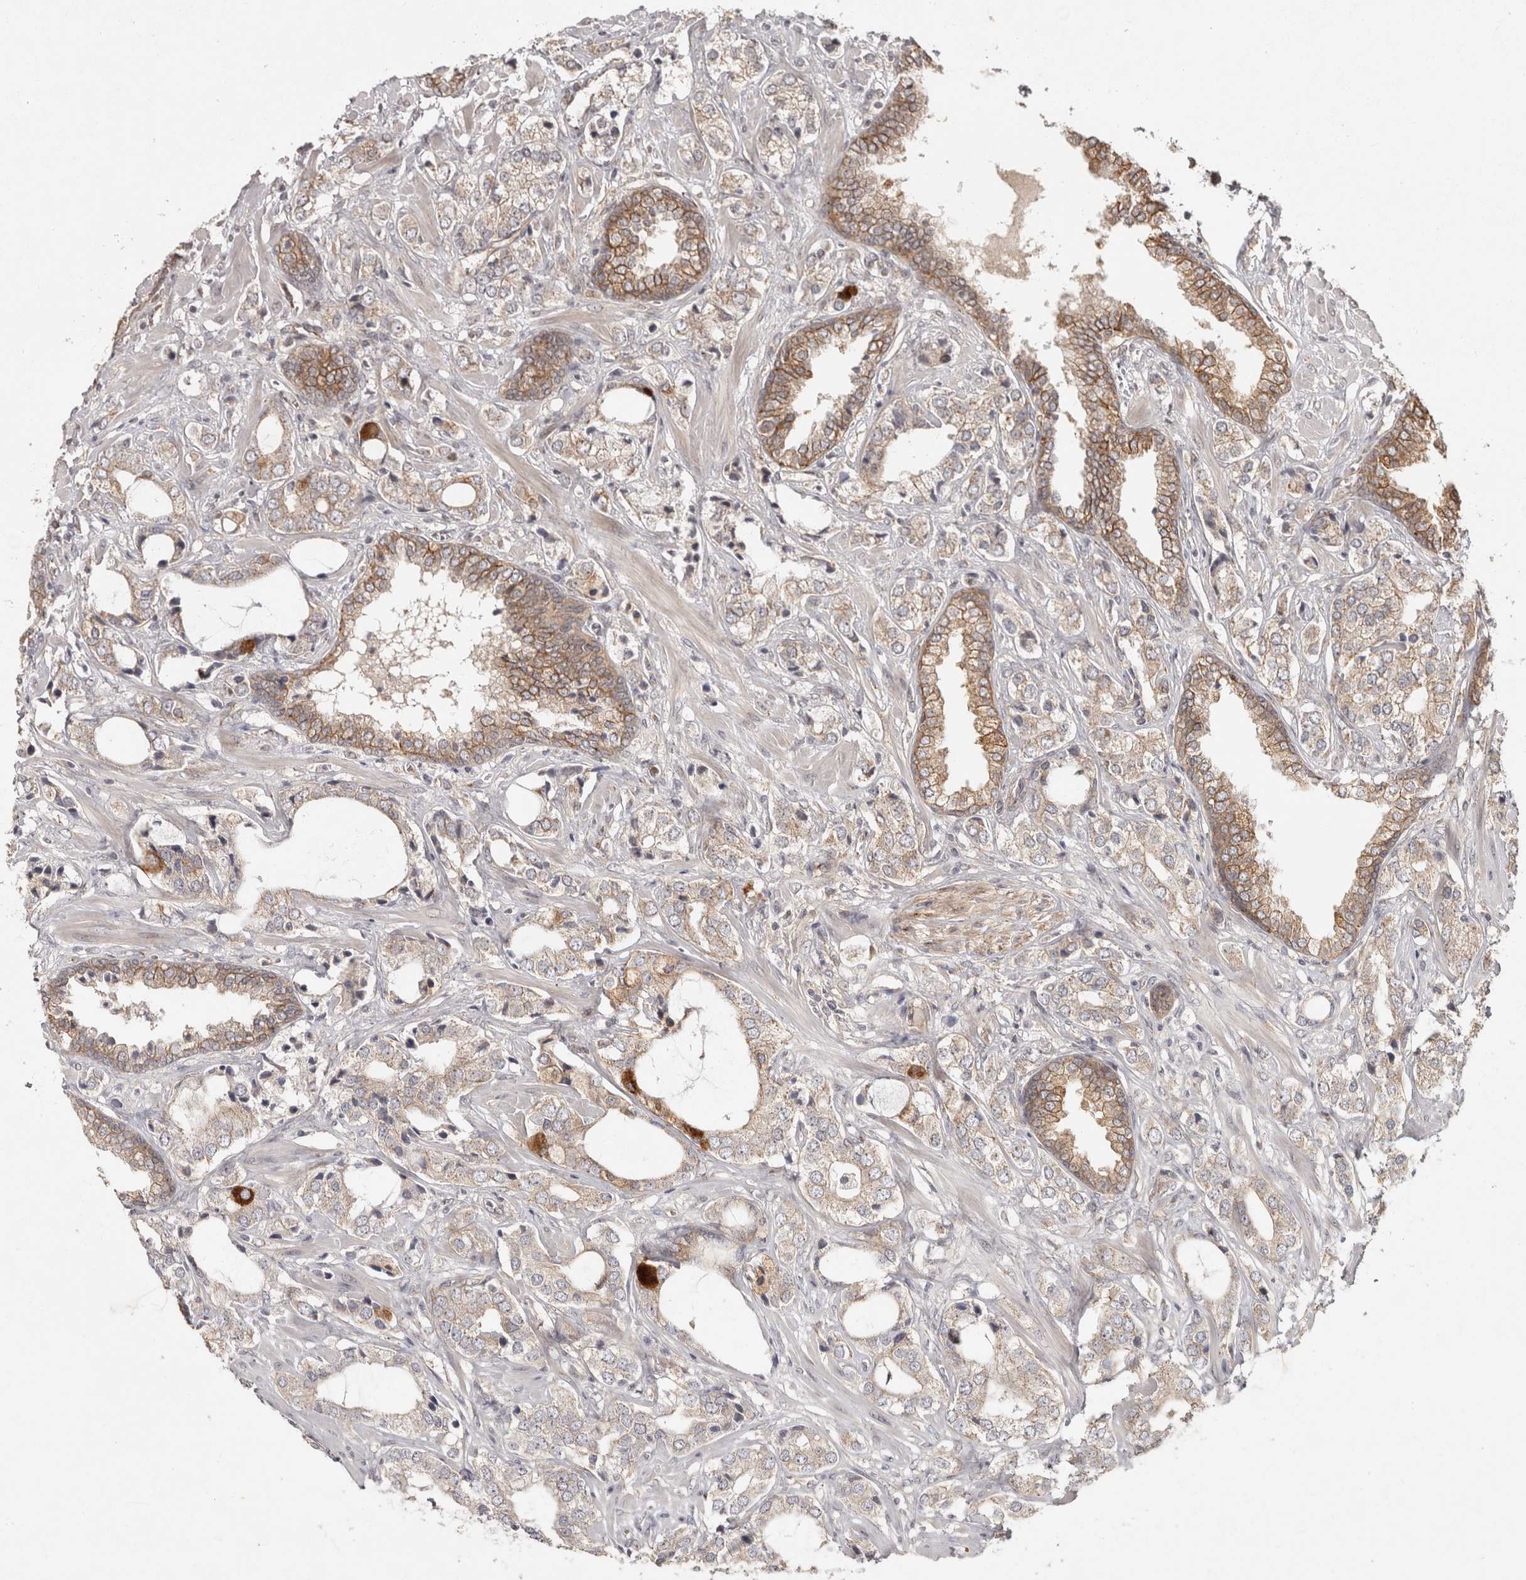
{"staining": {"intensity": "weak", "quantity": "25%-75%", "location": "cytoplasmic/membranous"}, "tissue": "prostate cancer", "cell_type": "Tumor cells", "image_type": "cancer", "snomed": [{"axis": "morphology", "description": "Adenocarcinoma, High grade"}, {"axis": "topography", "description": "Prostate"}], "caption": "Immunohistochemical staining of prostate adenocarcinoma (high-grade) shows low levels of weak cytoplasmic/membranous expression in about 25%-75% of tumor cells.", "gene": "CAMSAP2", "patient": {"sex": "male", "age": 66}}